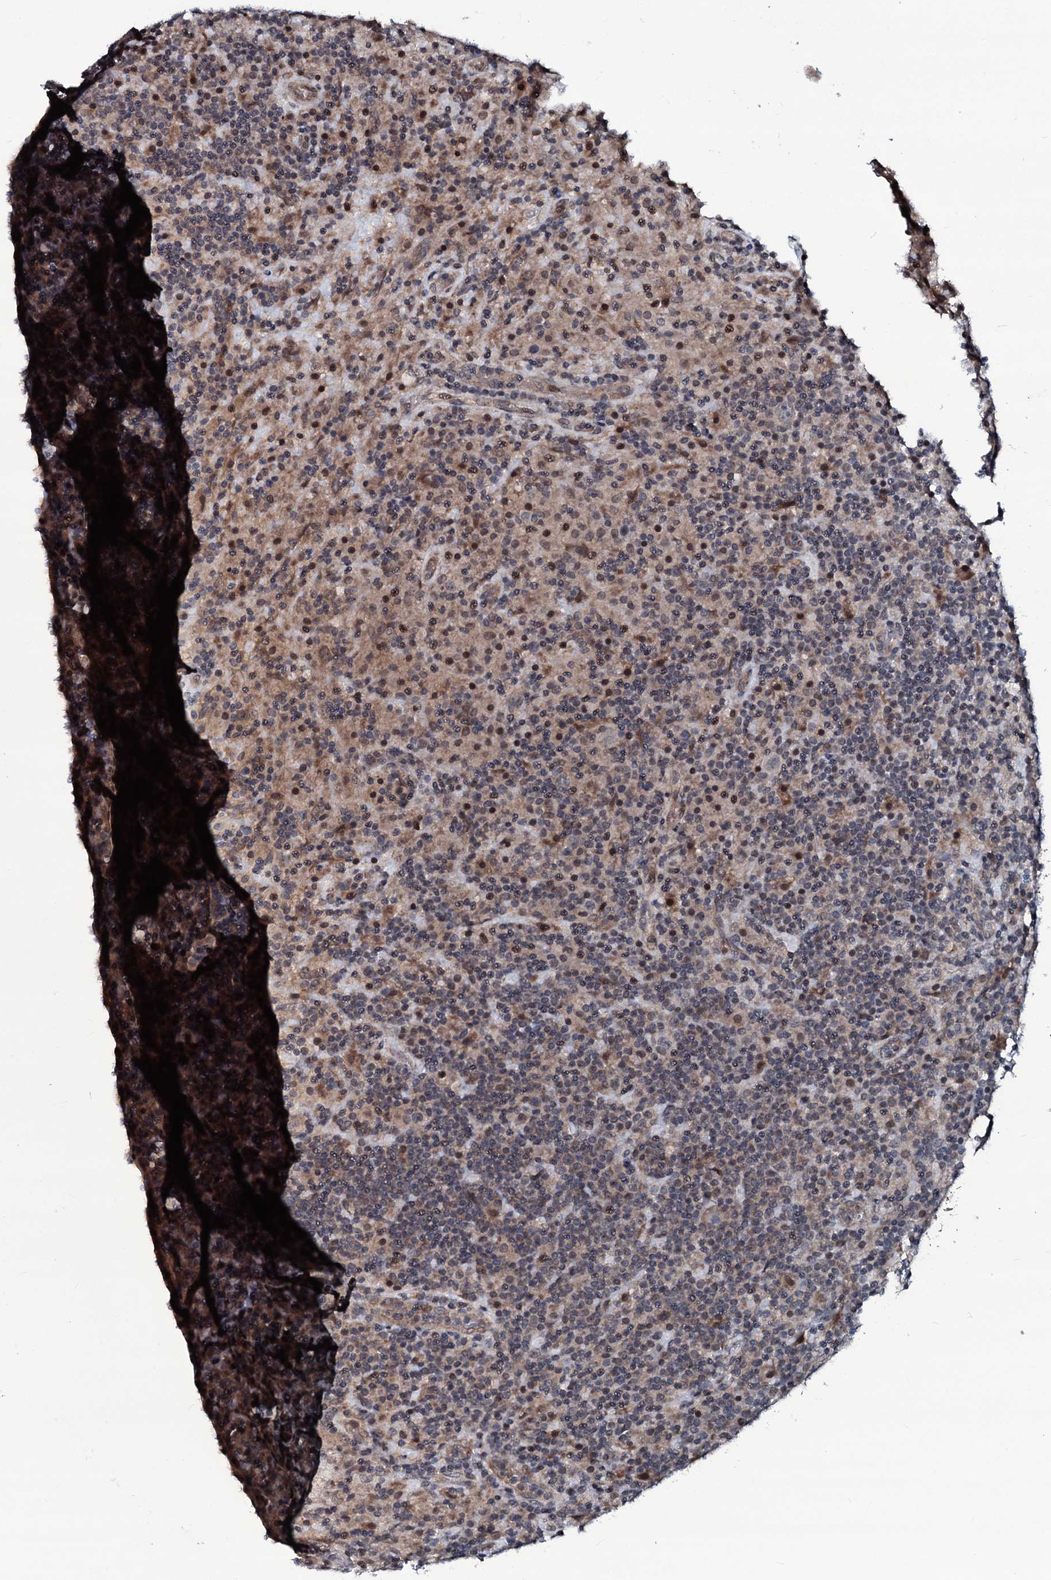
{"staining": {"intensity": "negative", "quantity": "none", "location": "none"}, "tissue": "lymphoma", "cell_type": "Tumor cells", "image_type": "cancer", "snomed": [{"axis": "morphology", "description": "Hodgkin's disease, NOS"}, {"axis": "topography", "description": "Lymph node"}], "caption": "Lymphoma was stained to show a protein in brown. There is no significant expression in tumor cells.", "gene": "OGFOD2", "patient": {"sex": "male", "age": 70}}